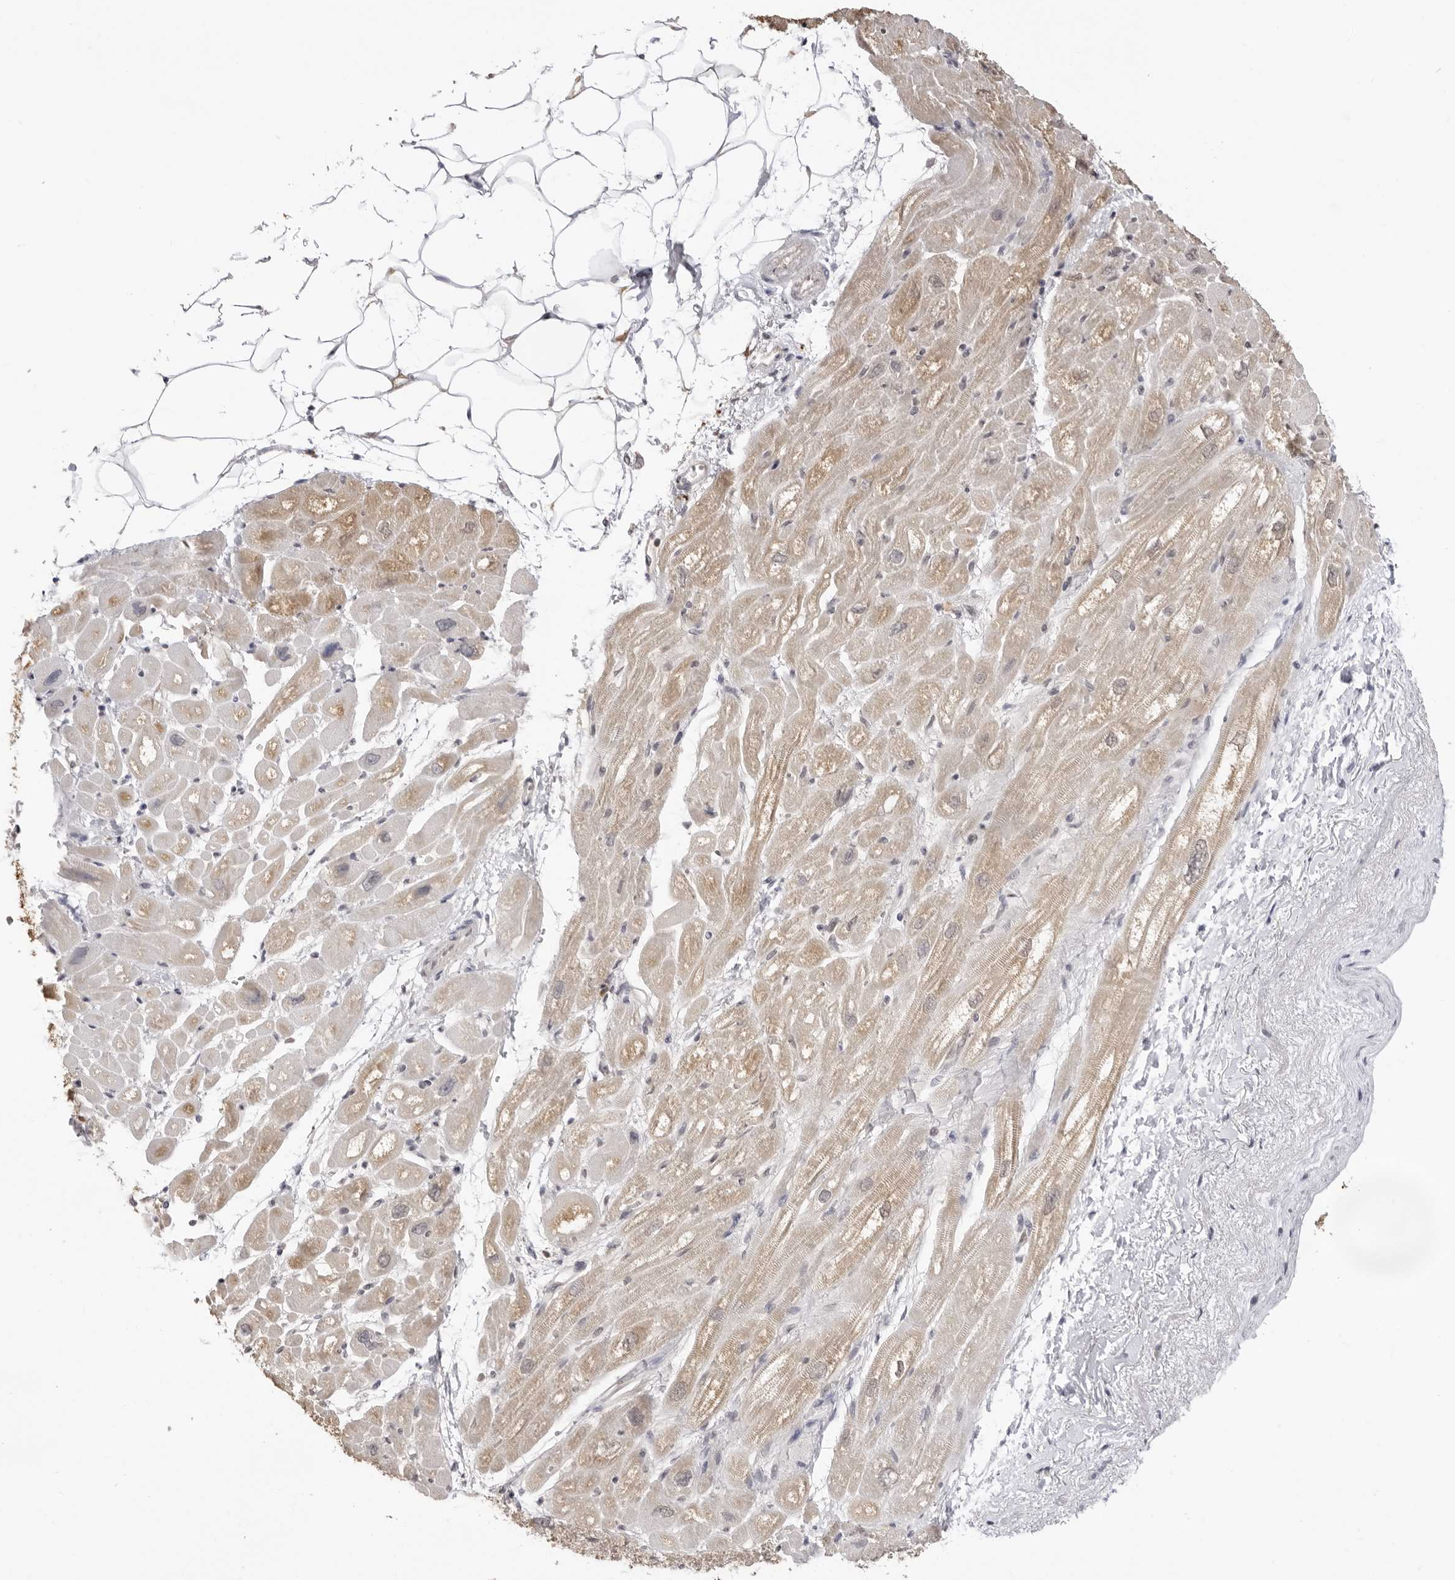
{"staining": {"intensity": "moderate", "quantity": ">75%", "location": "cytoplasmic/membranous"}, "tissue": "heart muscle", "cell_type": "Cardiomyocytes", "image_type": "normal", "snomed": [{"axis": "morphology", "description": "Normal tissue, NOS"}, {"axis": "topography", "description": "Heart"}], "caption": "Cardiomyocytes display medium levels of moderate cytoplasmic/membranous positivity in about >75% of cells in benign human heart muscle.", "gene": "FDPS", "patient": {"sex": "male", "age": 50}}